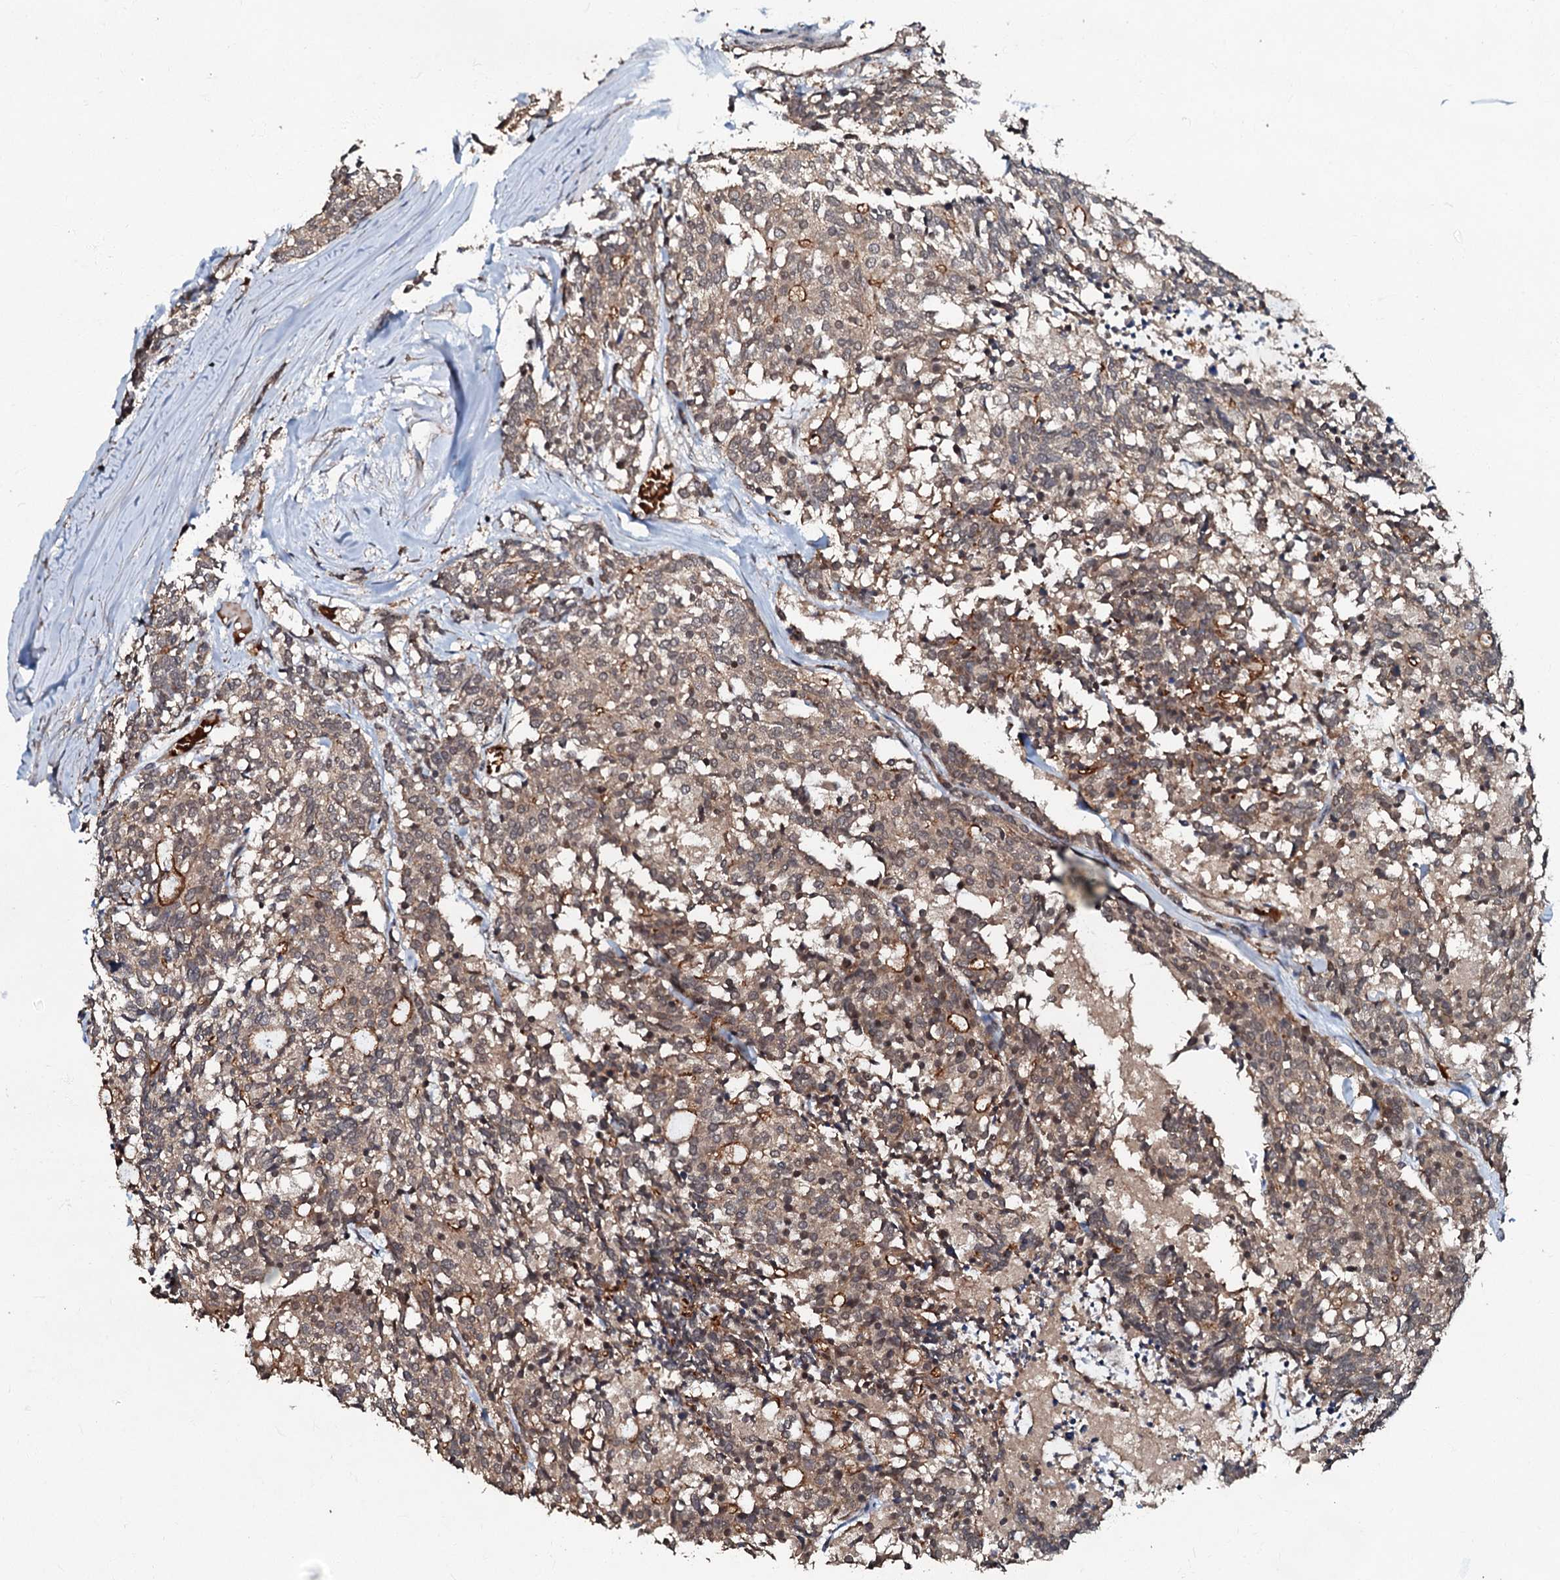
{"staining": {"intensity": "moderate", "quantity": ">75%", "location": "cytoplasmic/membranous"}, "tissue": "carcinoid", "cell_type": "Tumor cells", "image_type": "cancer", "snomed": [{"axis": "morphology", "description": "Carcinoid, malignant, NOS"}, {"axis": "topography", "description": "Pancreas"}], "caption": "The photomicrograph demonstrates staining of carcinoid, revealing moderate cytoplasmic/membranous protein expression (brown color) within tumor cells. The protein is stained brown, and the nuclei are stained in blue (DAB (3,3'-diaminobenzidine) IHC with brightfield microscopy, high magnification).", "gene": "MANSC4", "patient": {"sex": "female", "age": 54}}